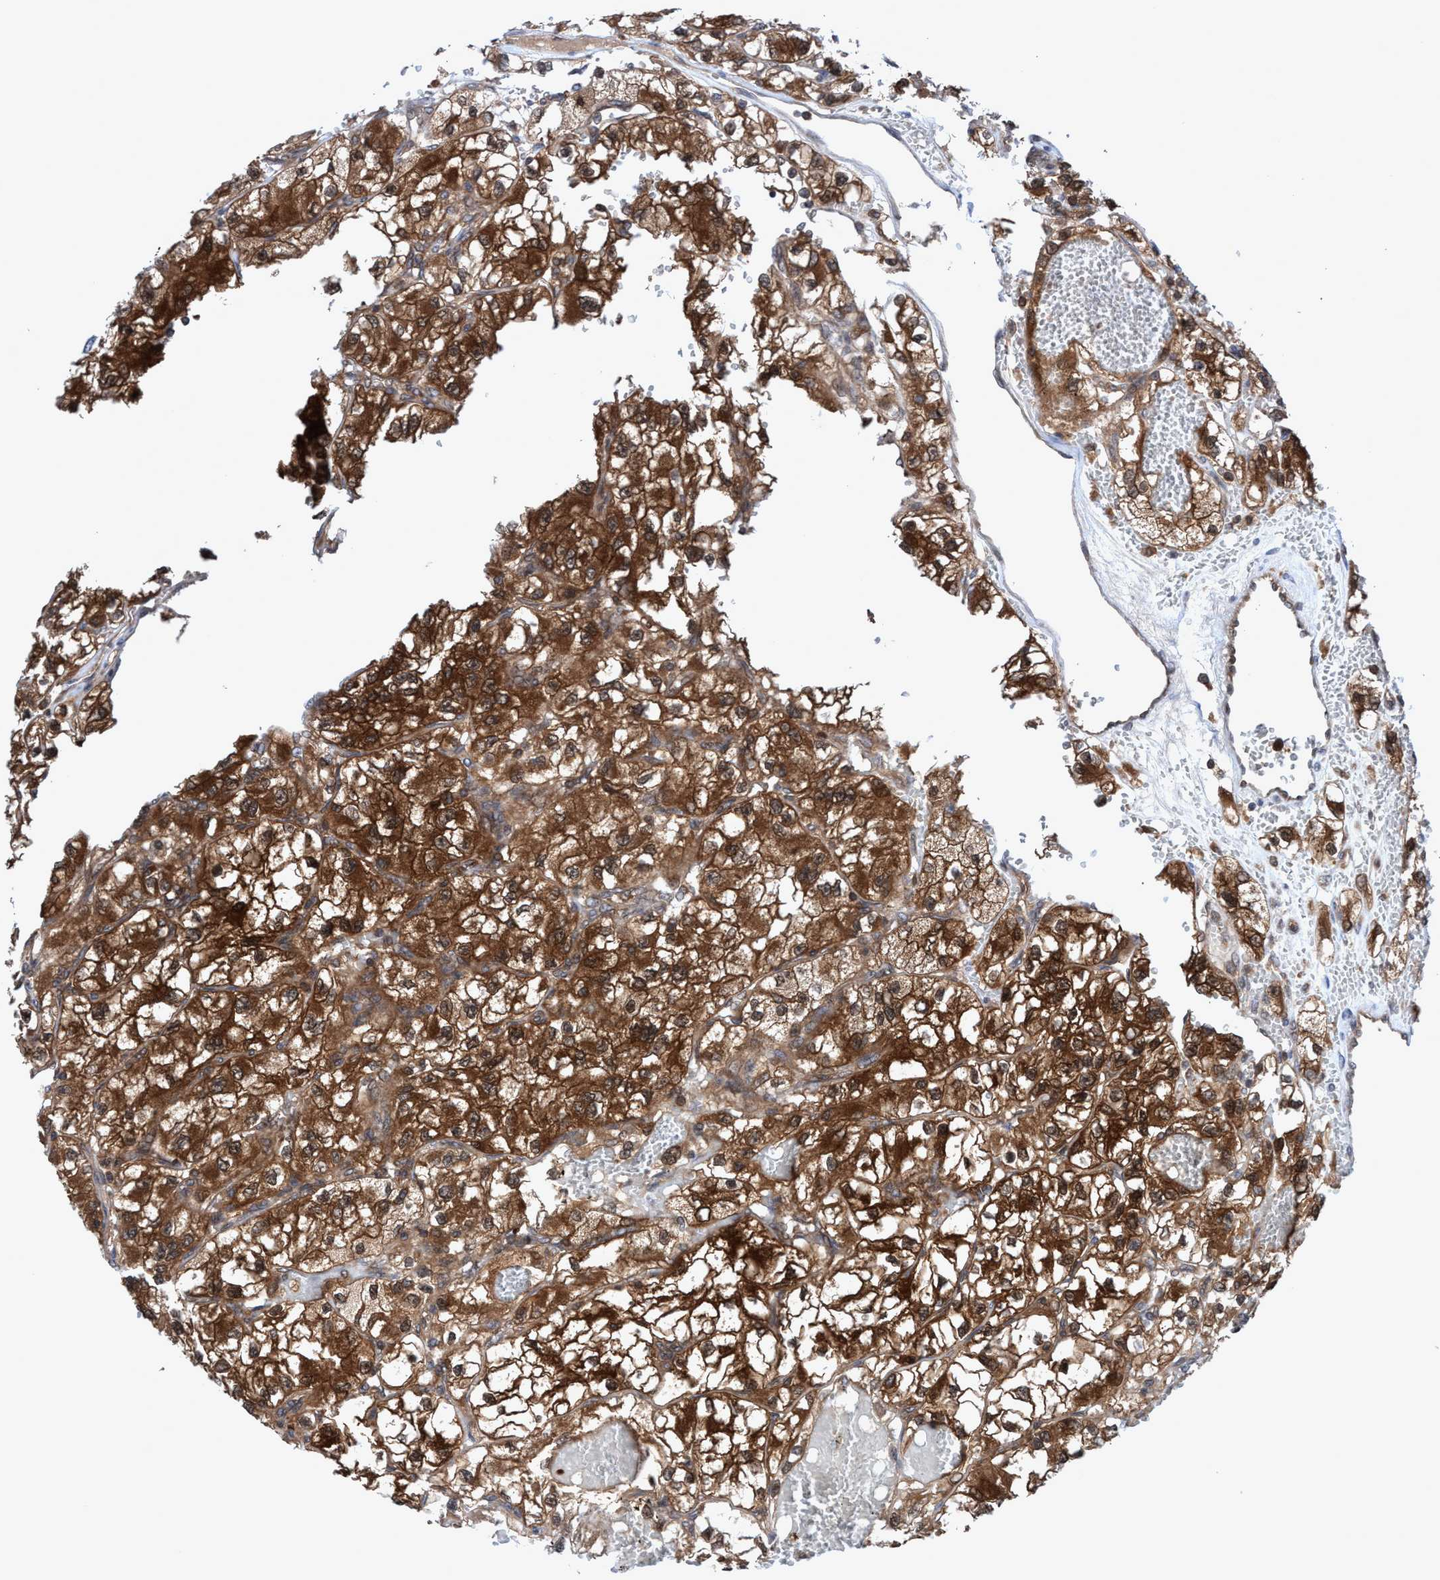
{"staining": {"intensity": "strong", "quantity": ">75%", "location": "cytoplasmic/membranous"}, "tissue": "renal cancer", "cell_type": "Tumor cells", "image_type": "cancer", "snomed": [{"axis": "morphology", "description": "Adenocarcinoma, NOS"}, {"axis": "topography", "description": "Kidney"}], "caption": "A photomicrograph showing strong cytoplasmic/membranous staining in approximately >75% of tumor cells in adenocarcinoma (renal), as visualized by brown immunohistochemical staining.", "gene": "GLOD4", "patient": {"sex": "female", "age": 57}}